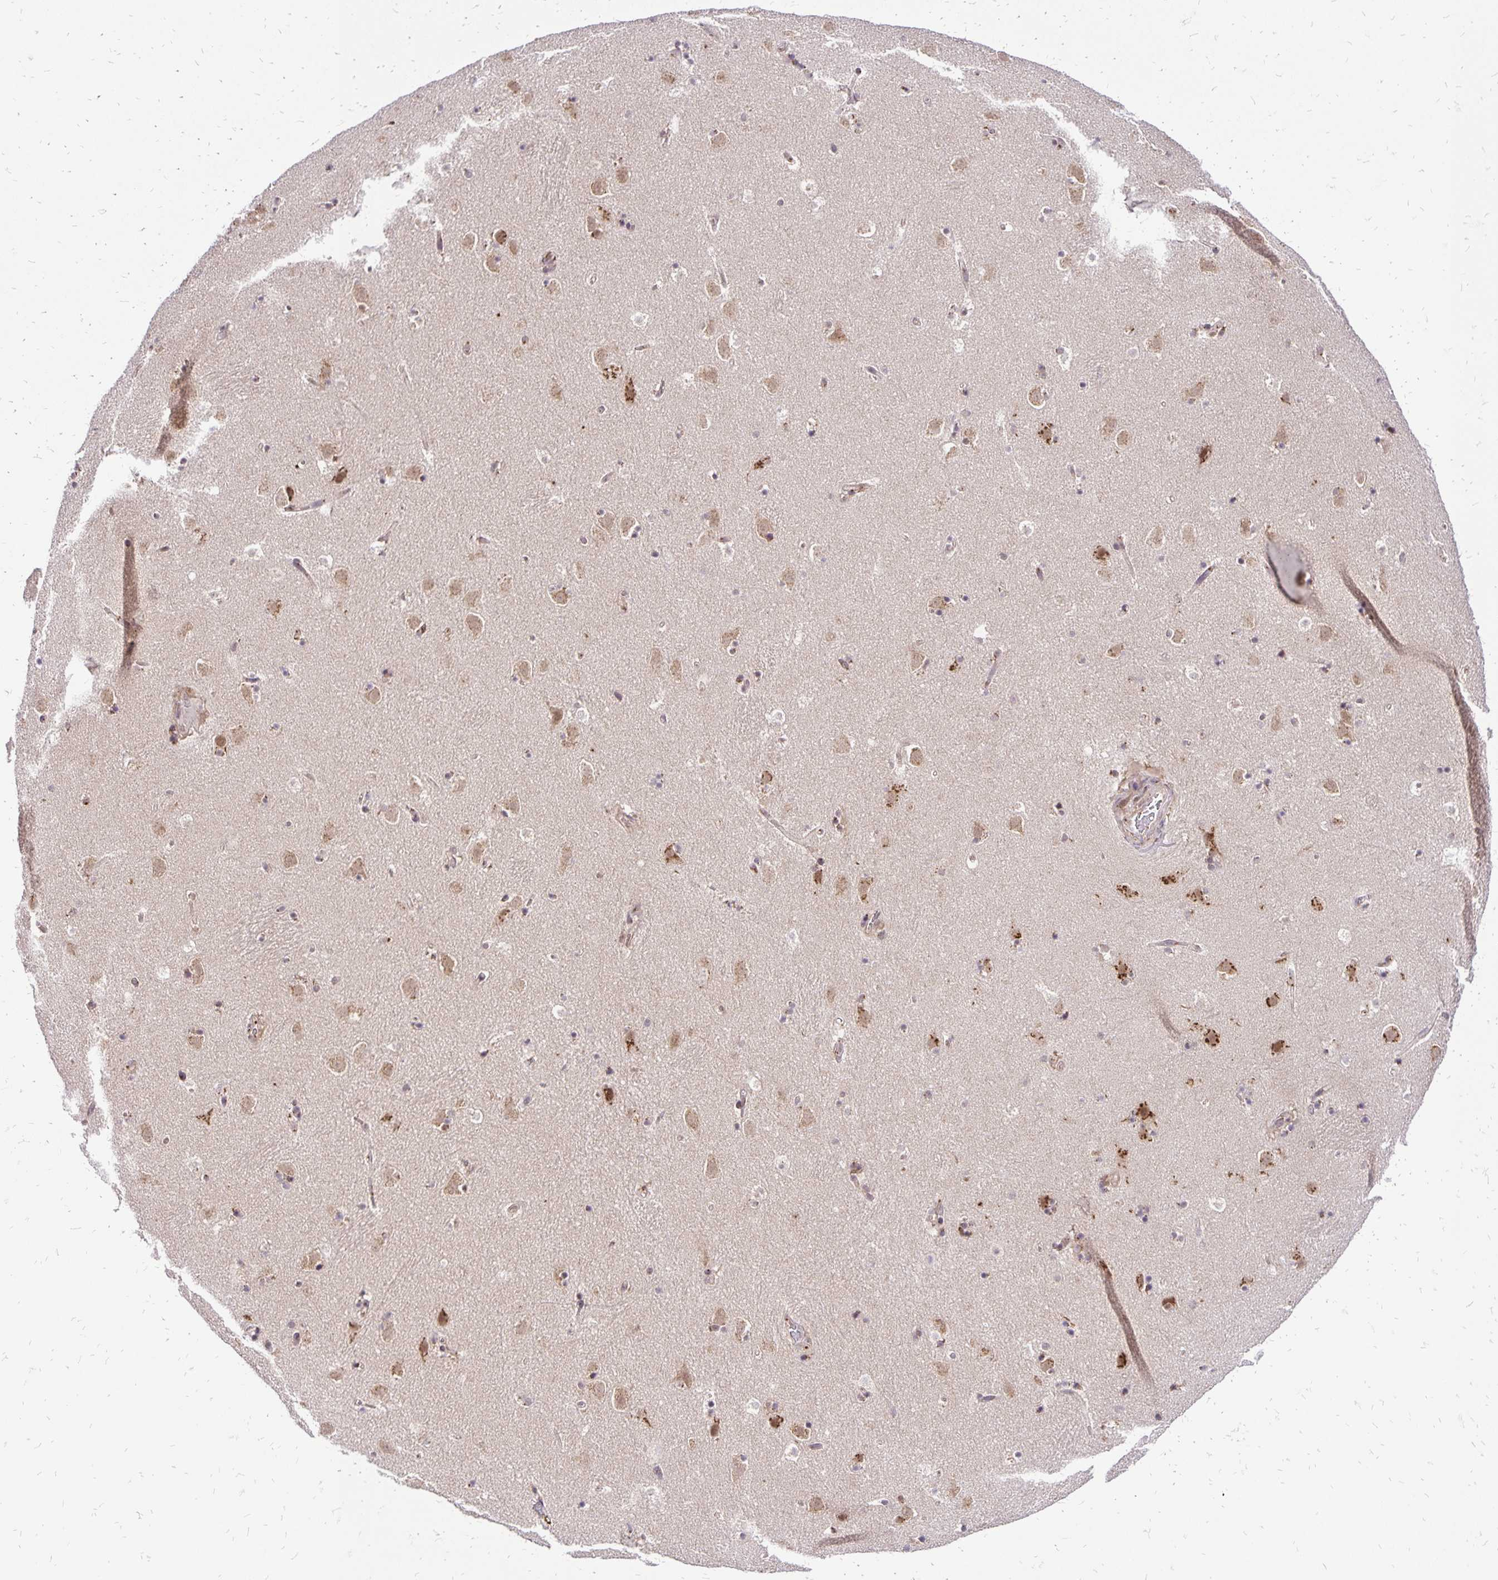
{"staining": {"intensity": "negative", "quantity": "none", "location": "none"}, "tissue": "caudate", "cell_type": "Glial cells", "image_type": "normal", "snomed": [{"axis": "morphology", "description": "Normal tissue, NOS"}, {"axis": "topography", "description": "Lateral ventricle wall"}], "caption": "Immunohistochemical staining of unremarkable caudate demonstrates no significant expression in glial cells.", "gene": "GOLGA5", "patient": {"sex": "male", "age": 37}}